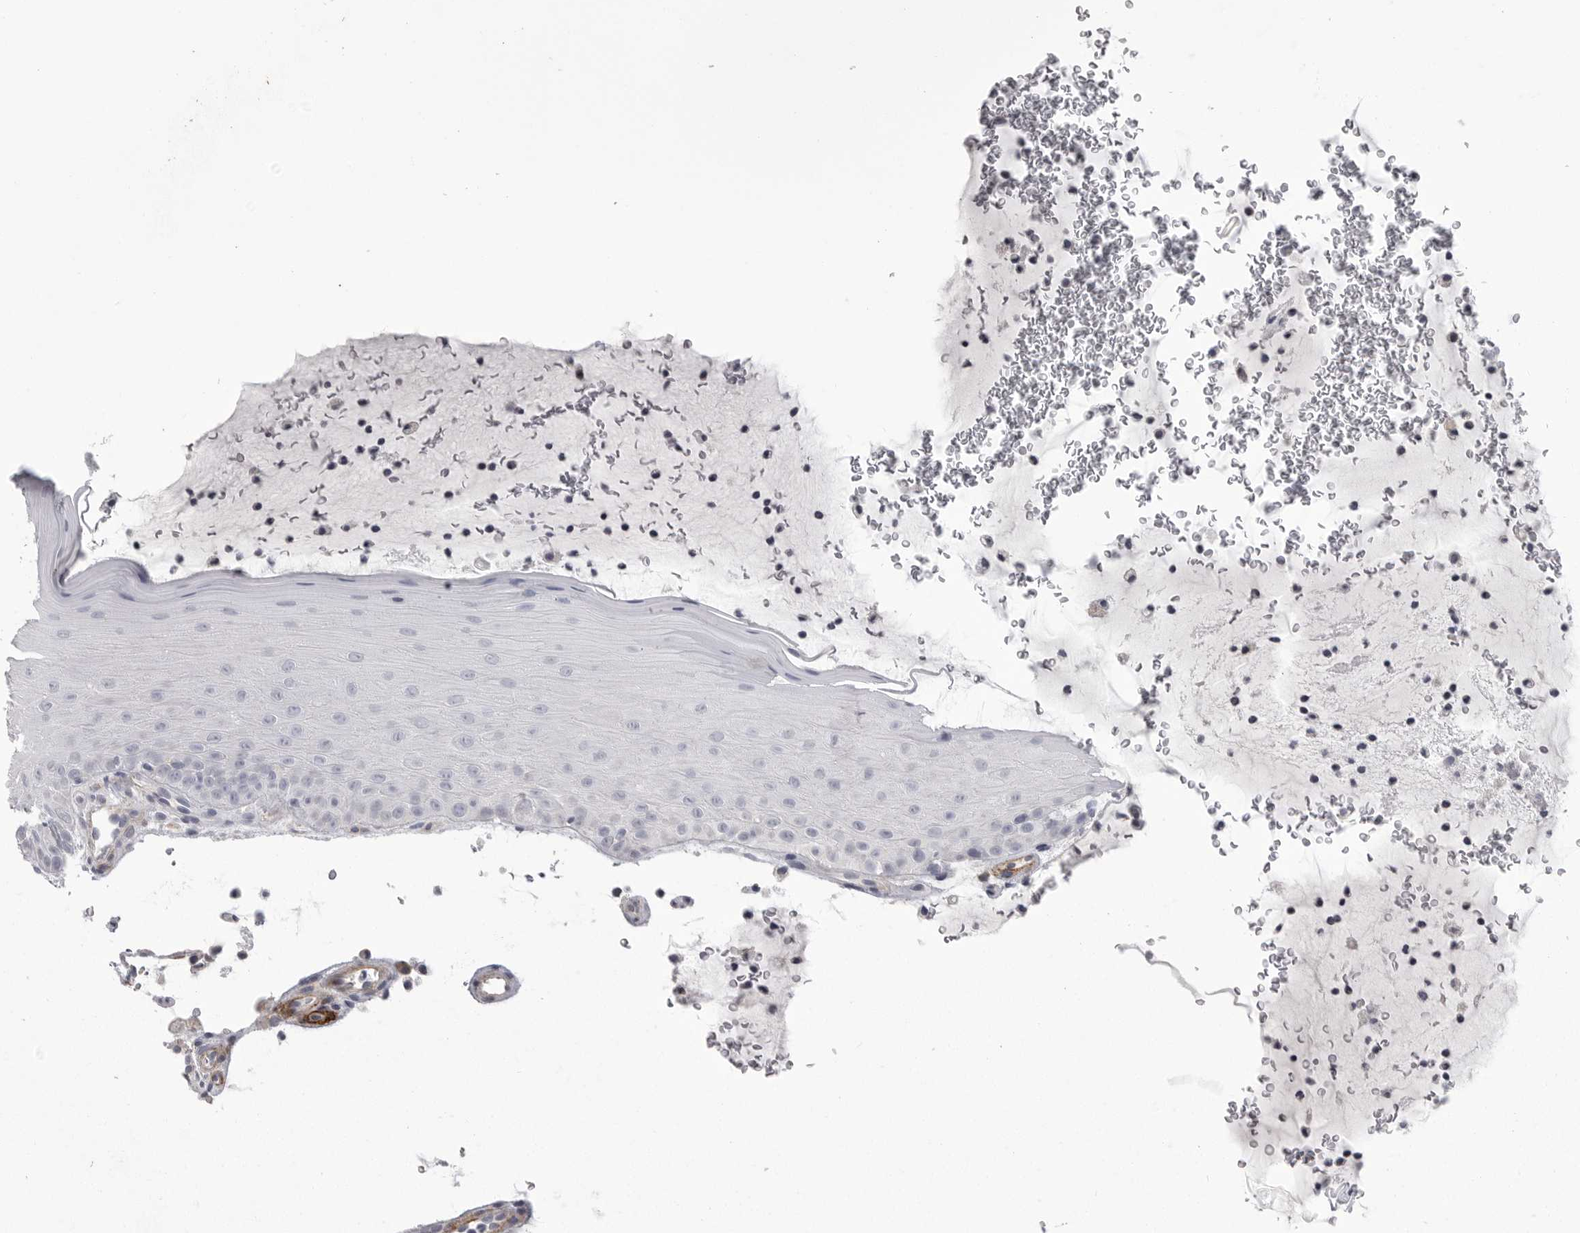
{"staining": {"intensity": "negative", "quantity": "none", "location": "none"}, "tissue": "oral mucosa", "cell_type": "Squamous epithelial cells", "image_type": "normal", "snomed": [{"axis": "morphology", "description": "Normal tissue, NOS"}, {"axis": "topography", "description": "Oral tissue"}], "caption": "IHC of benign oral mucosa demonstrates no positivity in squamous epithelial cells.", "gene": "AOC3", "patient": {"sex": "male", "age": 13}}